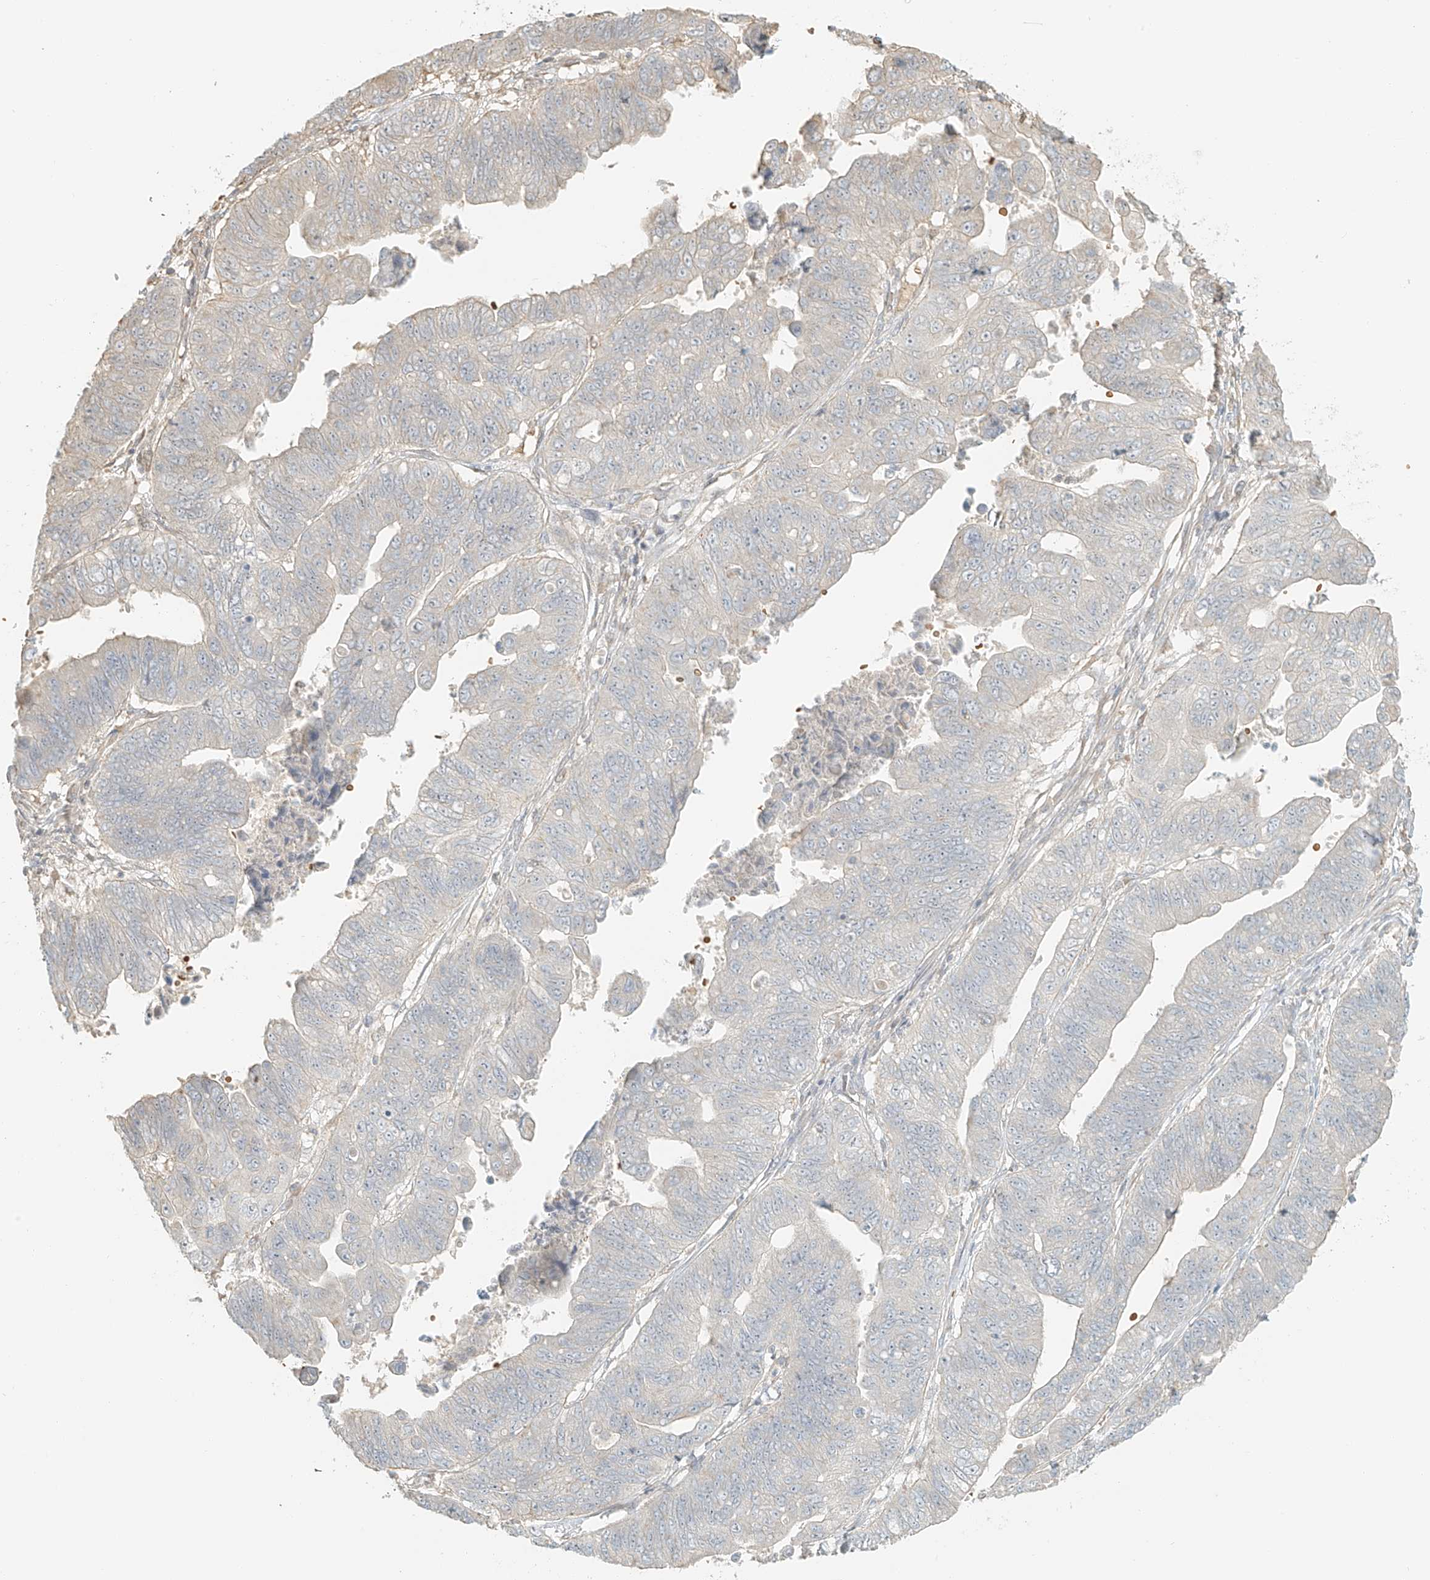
{"staining": {"intensity": "negative", "quantity": "none", "location": "none"}, "tissue": "stomach cancer", "cell_type": "Tumor cells", "image_type": "cancer", "snomed": [{"axis": "morphology", "description": "Adenocarcinoma, NOS"}, {"axis": "topography", "description": "Stomach"}], "caption": "Immunohistochemistry image of stomach adenocarcinoma stained for a protein (brown), which shows no positivity in tumor cells.", "gene": "UPK1B", "patient": {"sex": "male", "age": 59}}